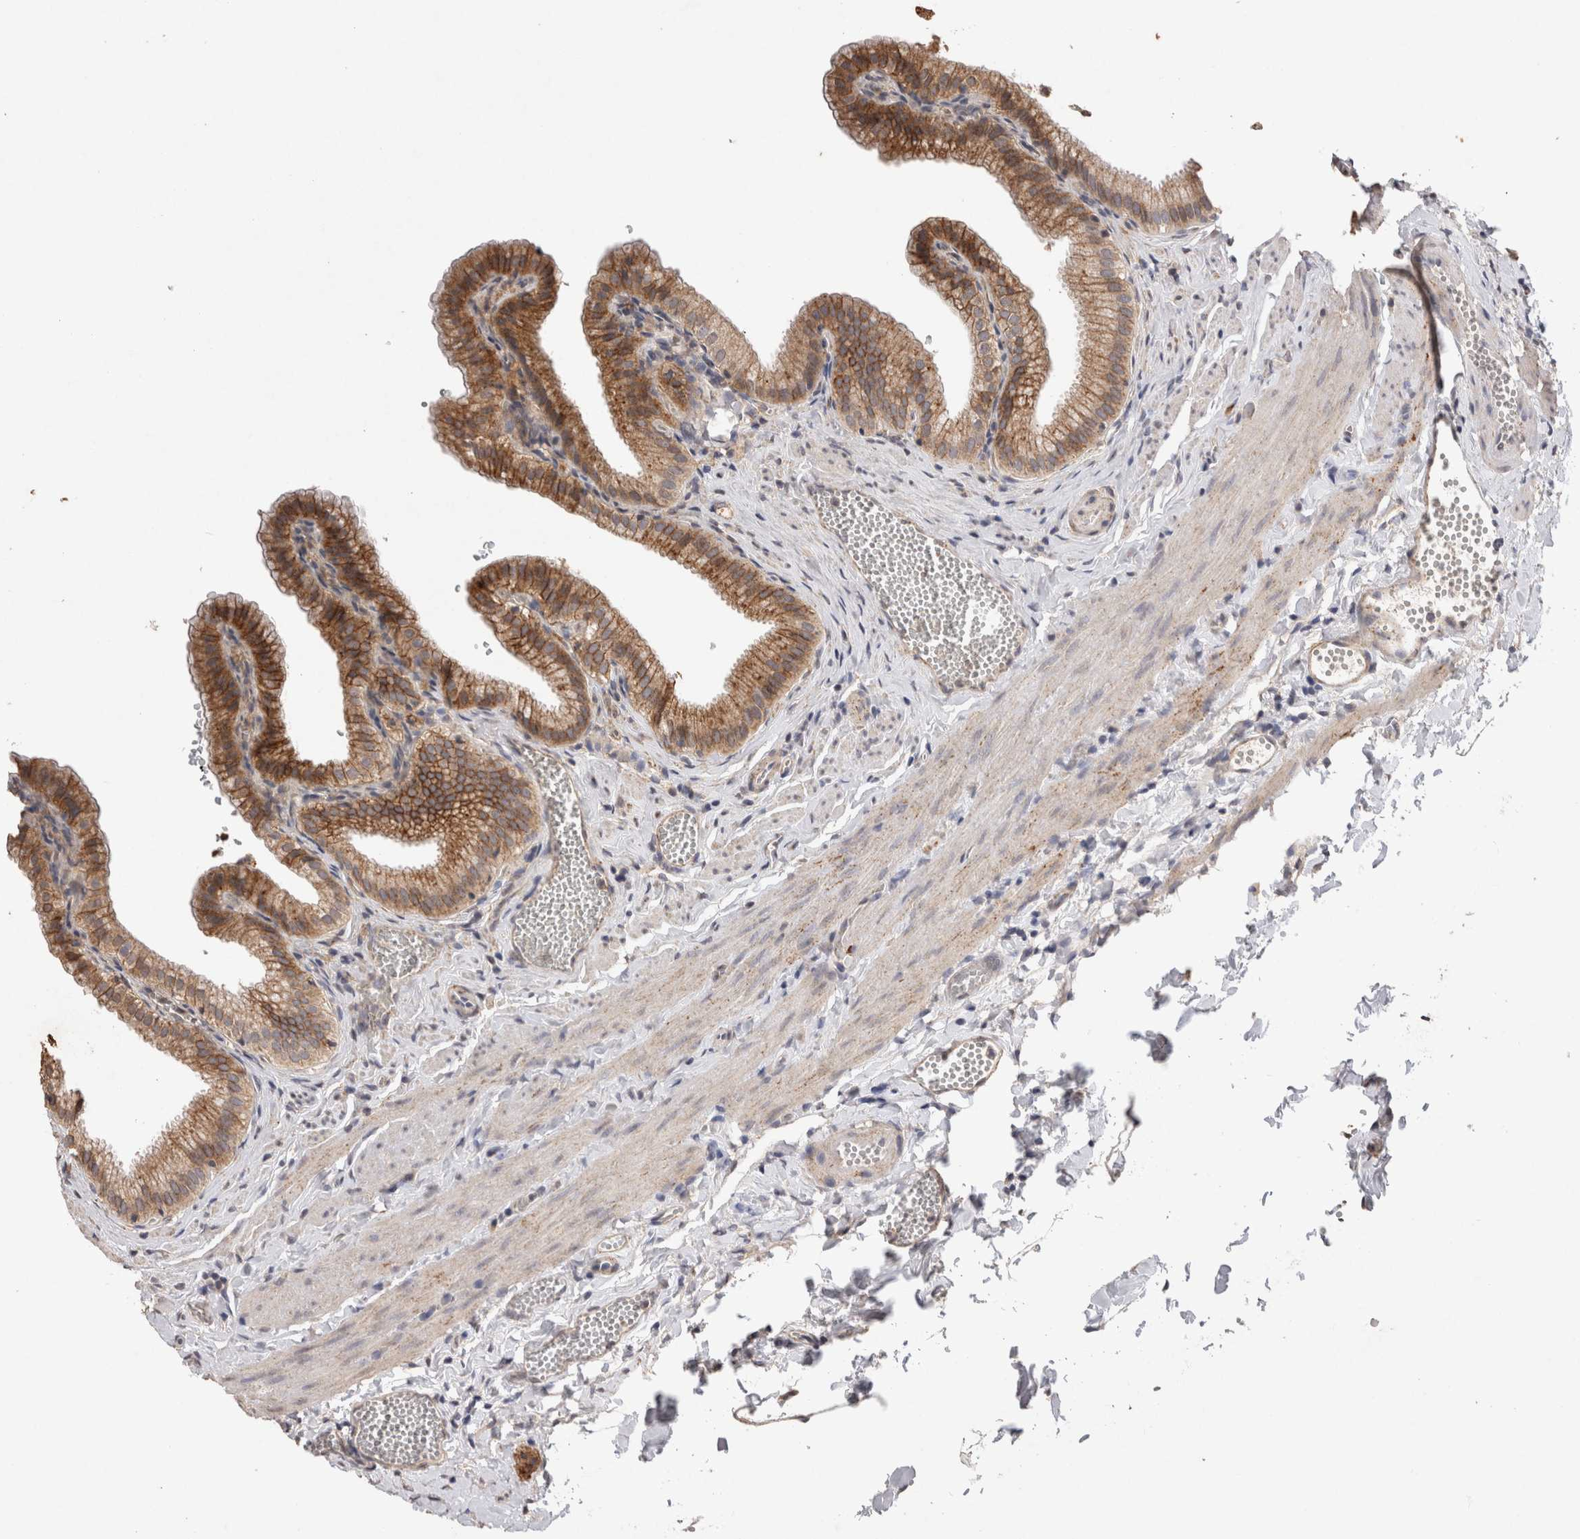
{"staining": {"intensity": "strong", "quantity": ">75%", "location": "cytoplasmic/membranous"}, "tissue": "gallbladder", "cell_type": "Glandular cells", "image_type": "normal", "snomed": [{"axis": "morphology", "description": "Normal tissue, NOS"}, {"axis": "topography", "description": "Gallbladder"}], "caption": "Normal gallbladder demonstrates strong cytoplasmic/membranous positivity in approximately >75% of glandular cells Immunohistochemistry stains the protein in brown and the nuclei are stained blue..", "gene": "CDH6", "patient": {"sex": "male", "age": 38}}